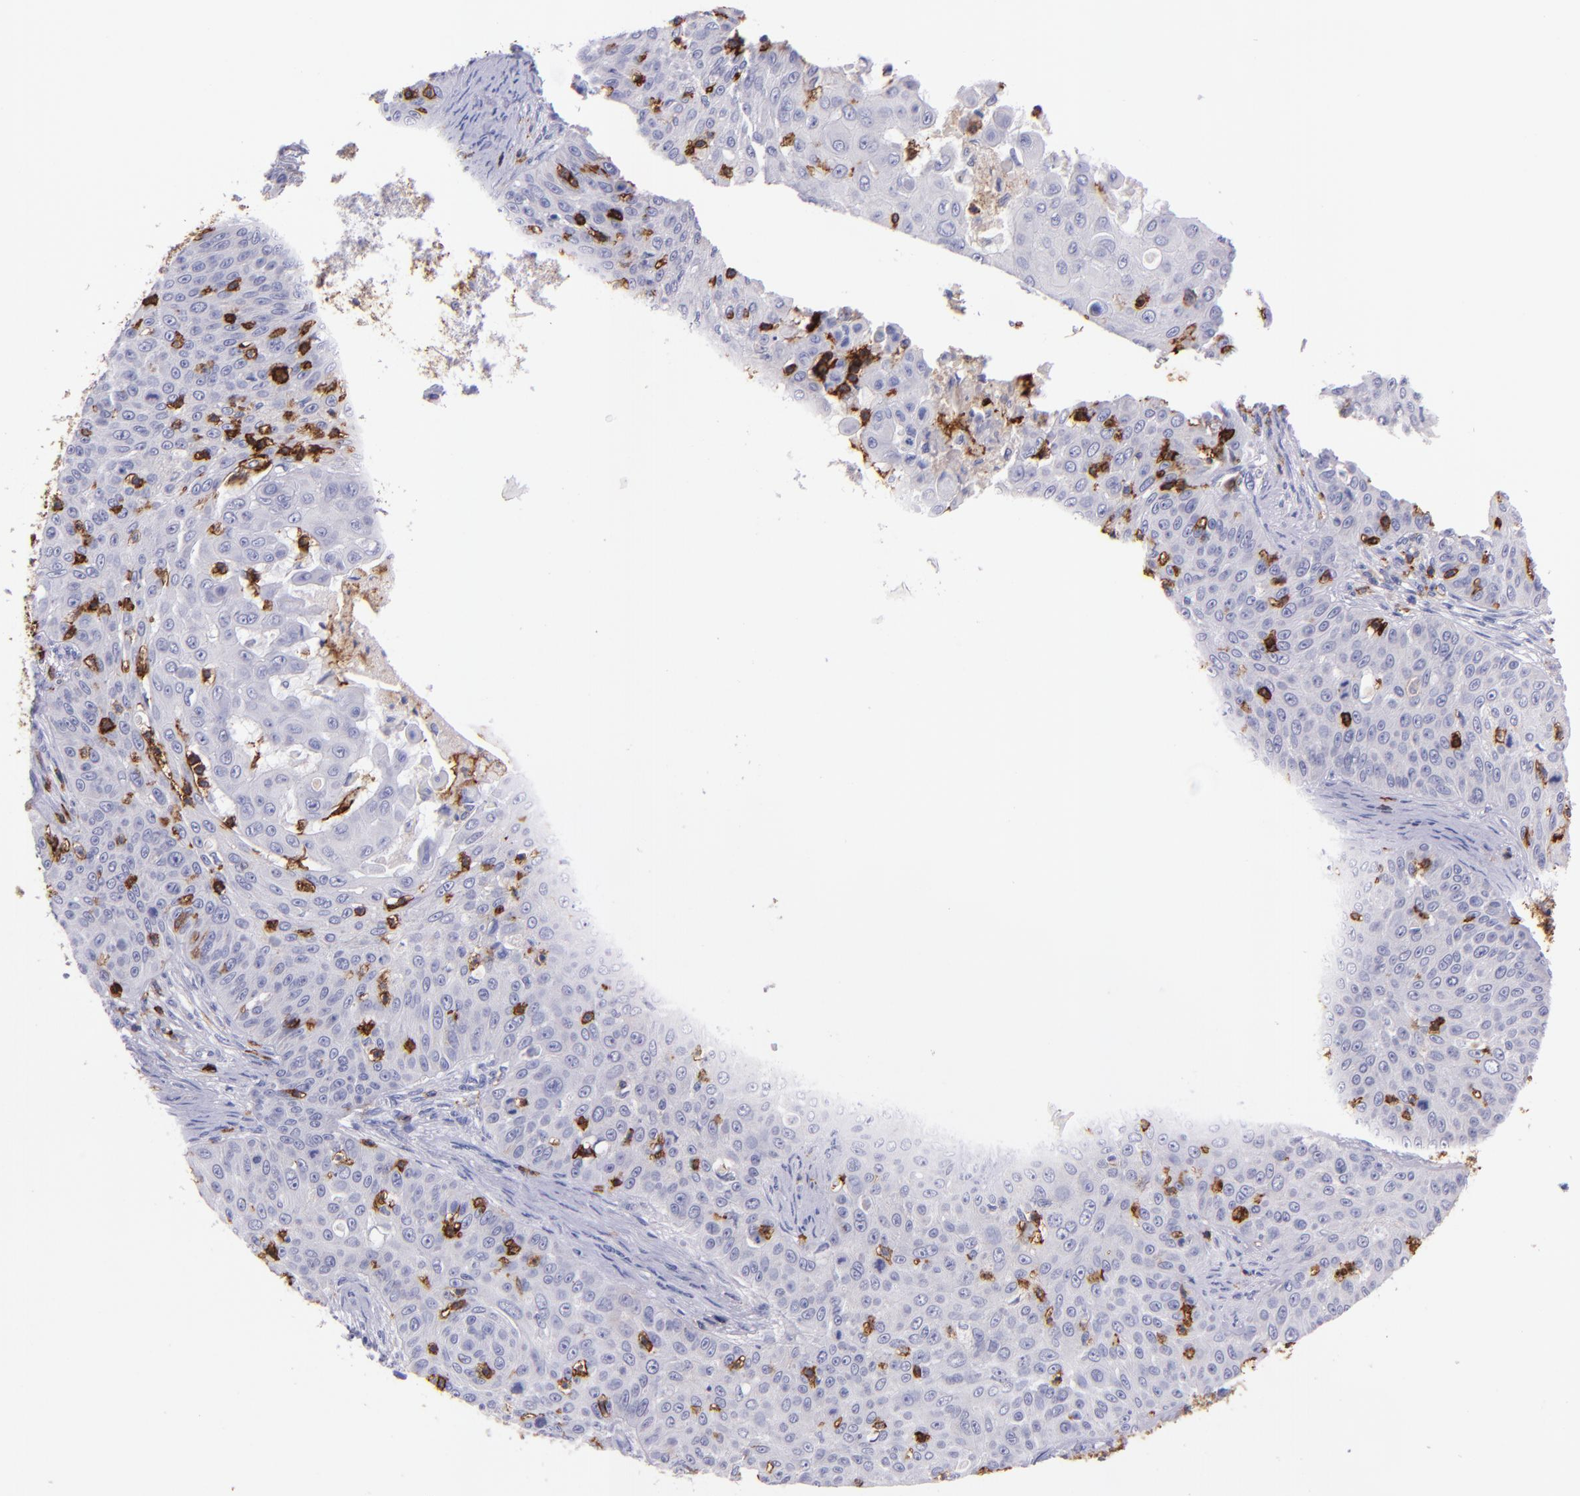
{"staining": {"intensity": "negative", "quantity": "none", "location": "none"}, "tissue": "skin cancer", "cell_type": "Tumor cells", "image_type": "cancer", "snomed": [{"axis": "morphology", "description": "Squamous cell carcinoma, NOS"}, {"axis": "topography", "description": "Skin"}], "caption": "Immunohistochemistry image of neoplastic tissue: squamous cell carcinoma (skin) stained with DAB (3,3'-diaminobenzidine) exhibits no significant protein expression in tumor cells. (DAB (3,3'-diaminobenzidine) IHC, high magnification).", "gene": "SPN", "patient": {"sex": "male", "age": 82}}